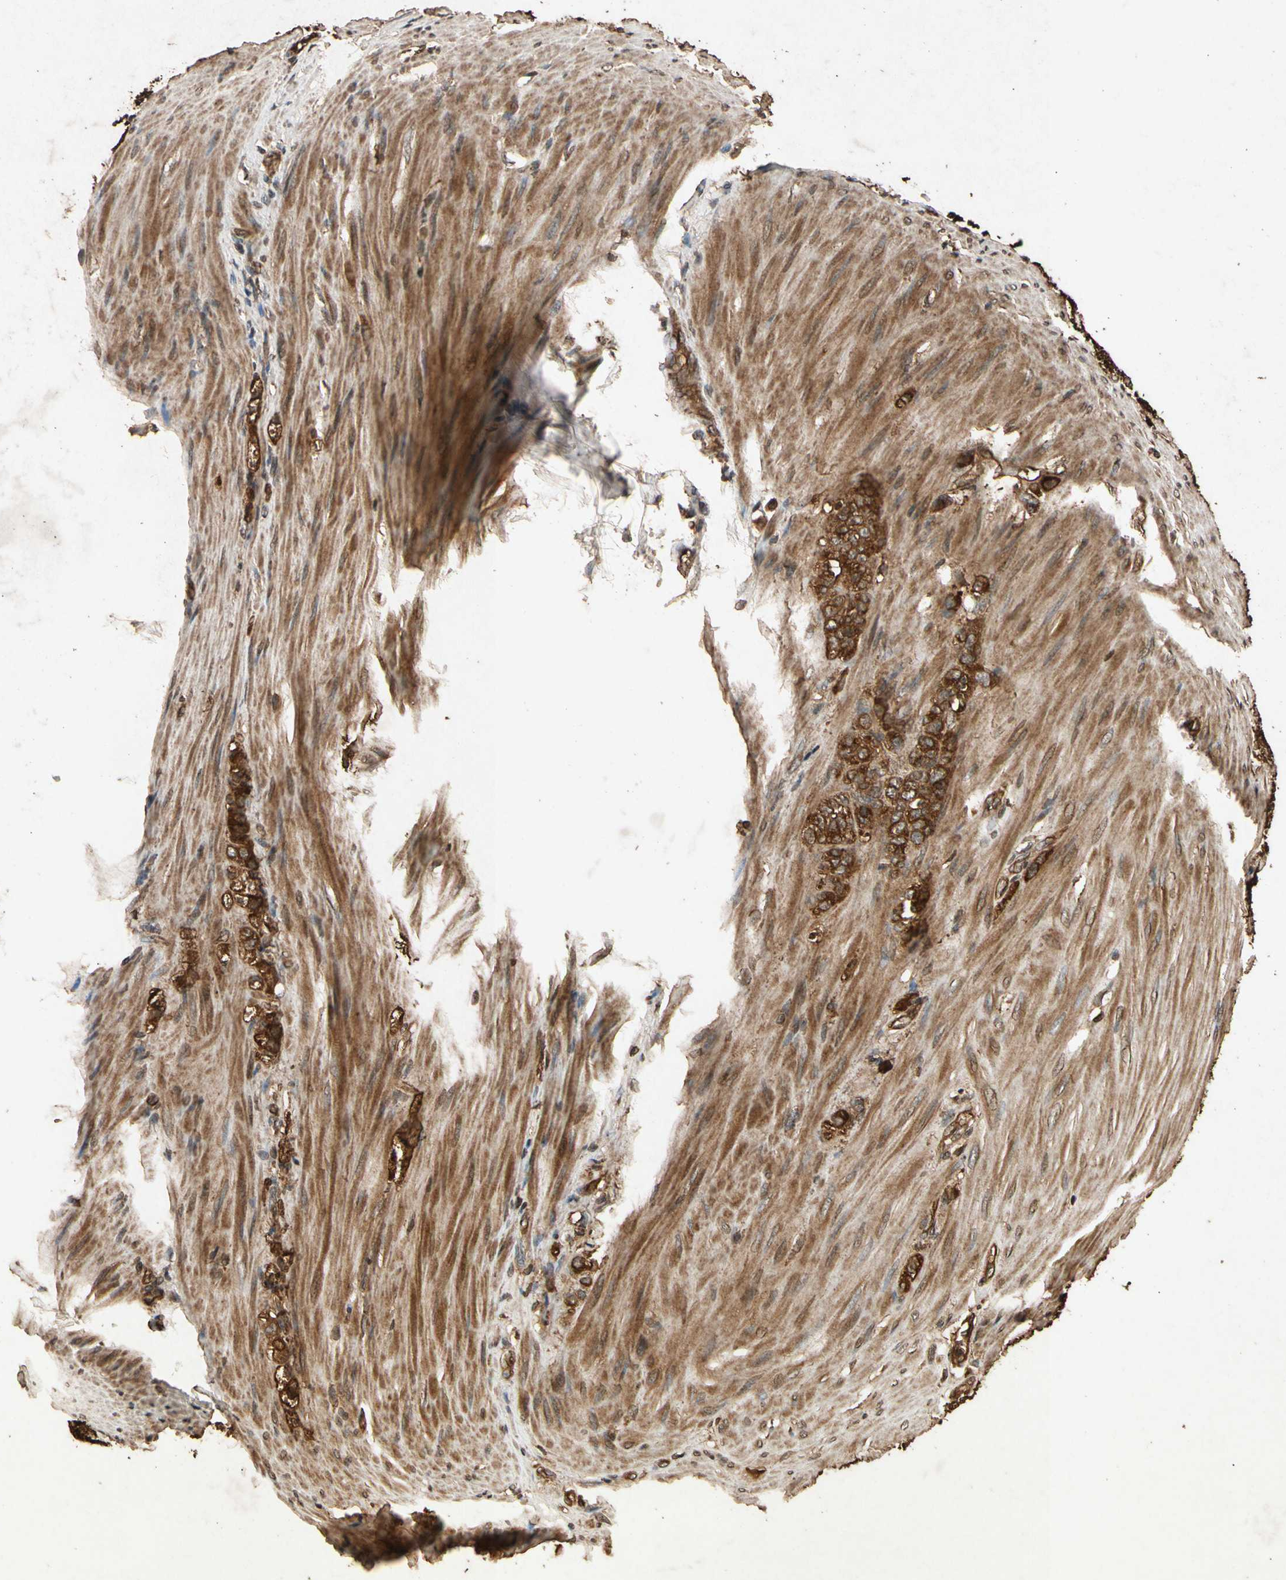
{"staining": {"intensity": "strong", "quantity": ">75%", "location": "cytoplasmic/membranous"}, "tissue": "stomach cancer", "cell_type": "Tumor cells", "image_type": "cancer", "snomed": [{"axis": "morphology", "description": "Adenocarcinoma, NOS"}, {"axis": "topography", "description": "Stomach"}], "caption": "This micrograph reveals immunohistochemistry staining of human stomach cancer (adenocarcinoma), with high strong cytoplasmic/membranous expression in approximately >75% of tumor cells.", "gene": "TXN2", "patient": {"sex": "male", "age": 82}}